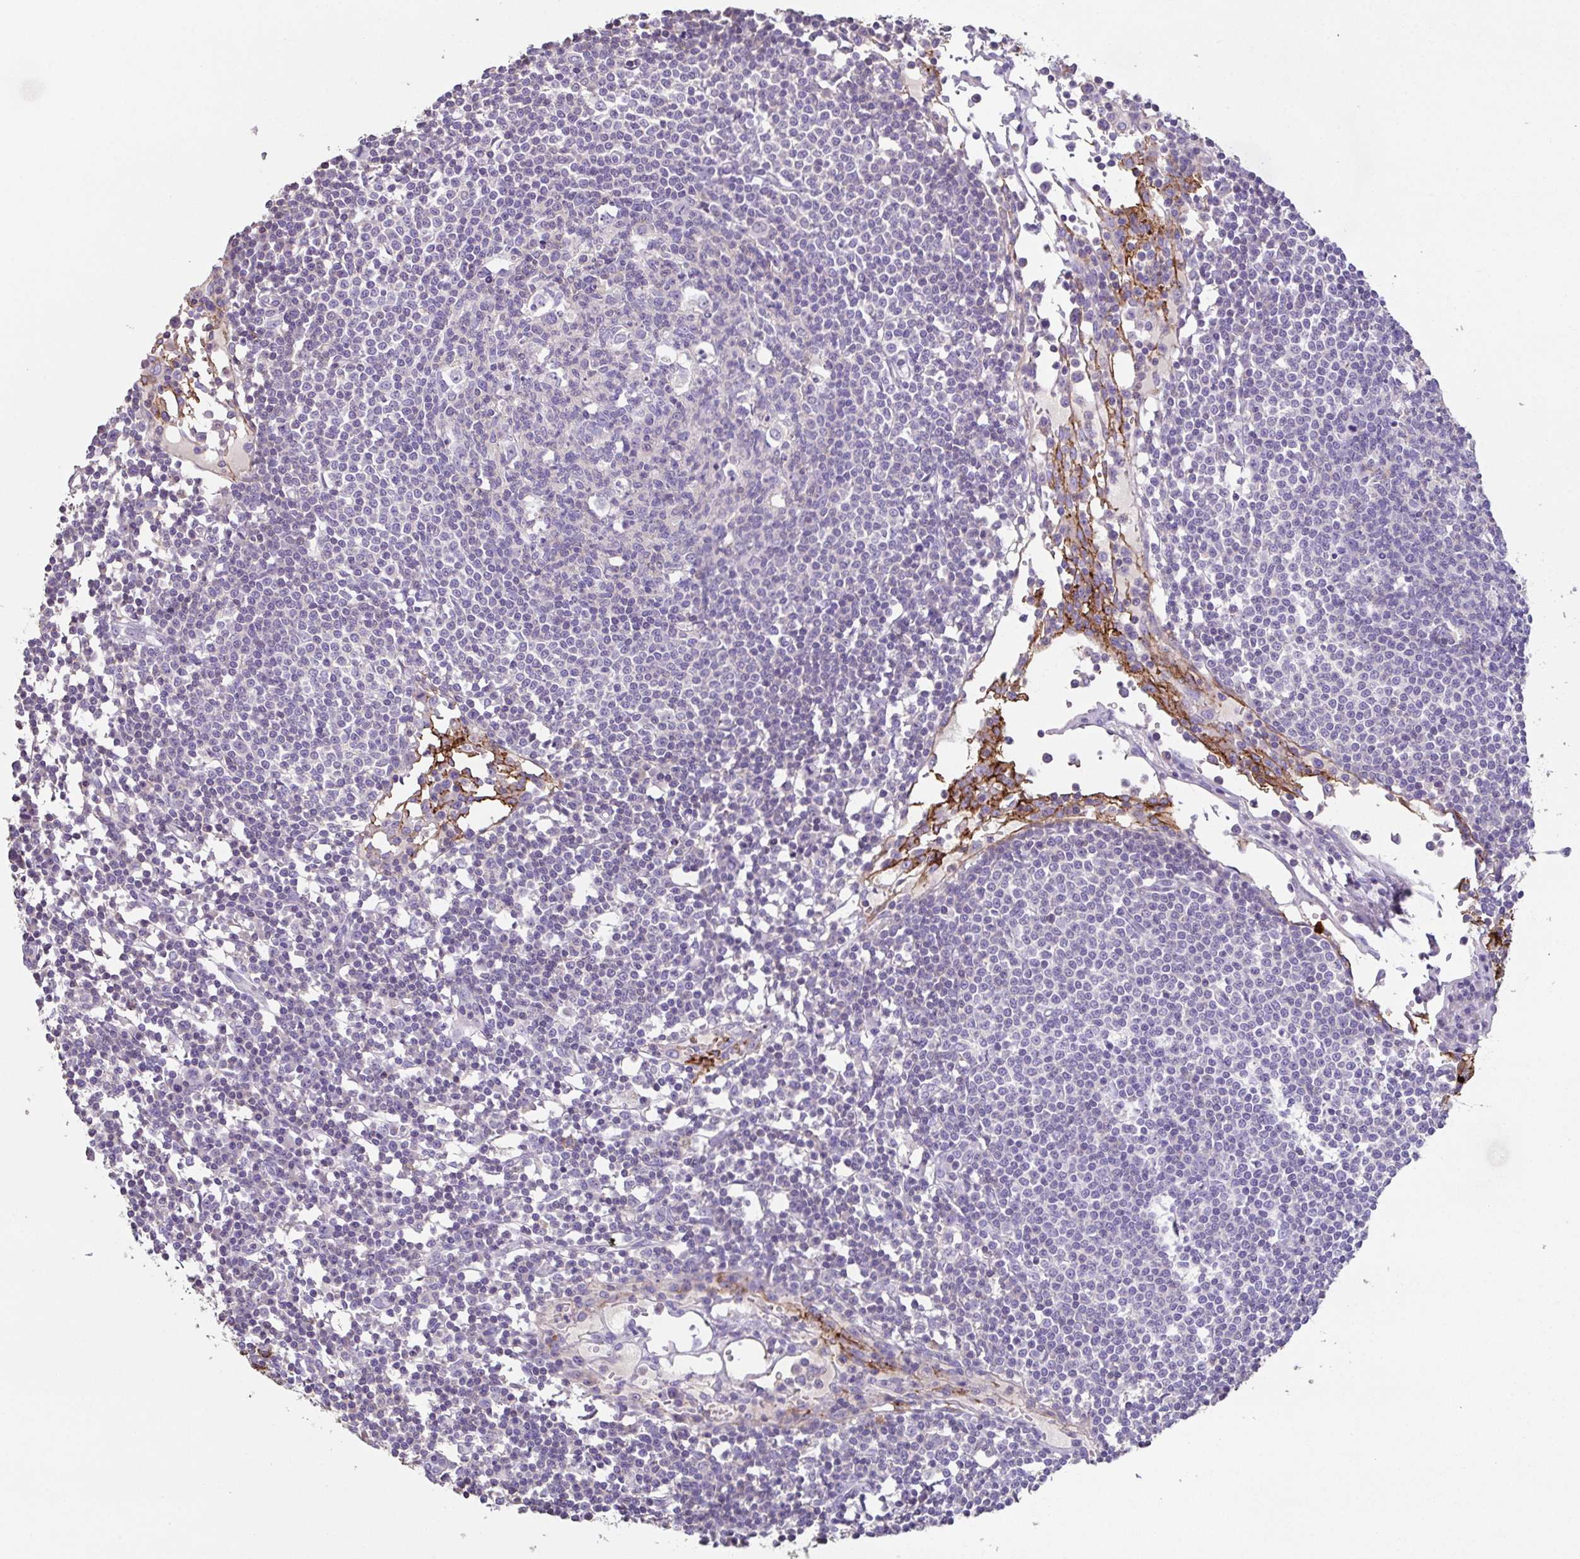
{"staining": {"intensity": "negative", "quantity": "none", "location": "none"}, "tissue": "lymph node", "cell_type": "Germinal center cells", "image_type": "normal", "snomed": [{"axis": "morphology", "description": "Normal tissue, NOS"}, {"axis": "topography", "description": "Lymph node"}], "caption": "This image is of benign lymph node stained with immunohistochemistry to label a protein in brown with the nuclei are counter-stained blue. There is no positivity in germinal center cells. (Stains: DAB (3,3'-diaminobenzidine) immunohistochemistry (IHC) with hematoxylin counter stain, Microscopy: brightfield microscopy at high magnification).", "gene": "MARCO", "patient": {"sex": "female", "age": 78}}